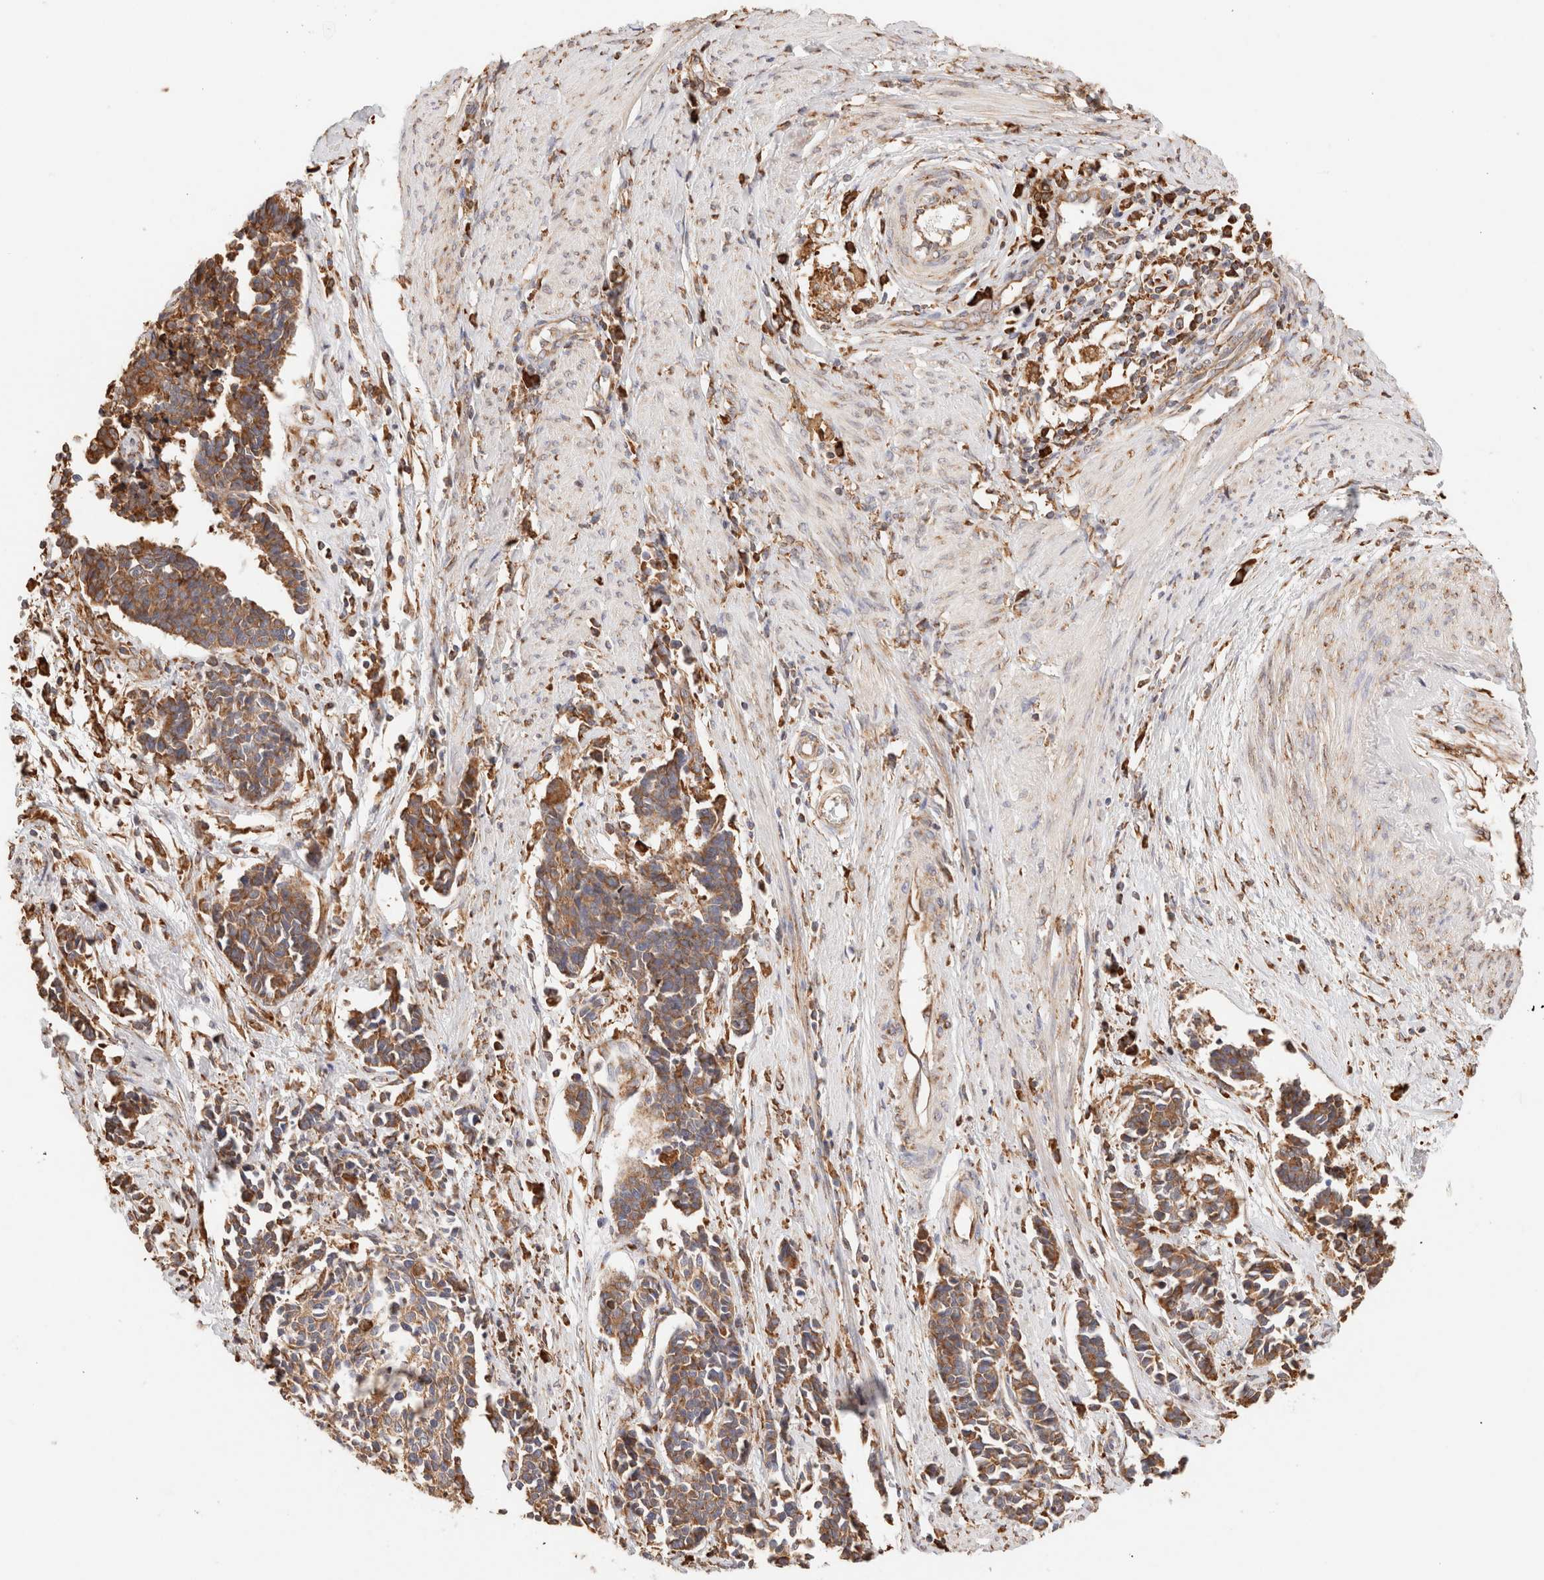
{"staining": {"intensity": "moderate", "quantity": ">75%", "location": "cytoplasmic/membranous"}, "tissue": "cervical cancer", "cell_type": "Tumor cells", "image_type": "cancer", "snomed": [{"axis": "morphology", "description": "Normal tissue, NOS"}, {"axis": "morphology", "description": "Squamous cell carcinoma, NOS"}, {"axis": "topography", "description": "Cervix"}], "caption": "Brown immunohistochemical staining in squamous cell carcinoma (cervical) displays moderate cytoplasmic/membranous positivity in approximately >75% of tumor cells.", "gene": "FER", "patient": {"sex": "female", "age": 35}}